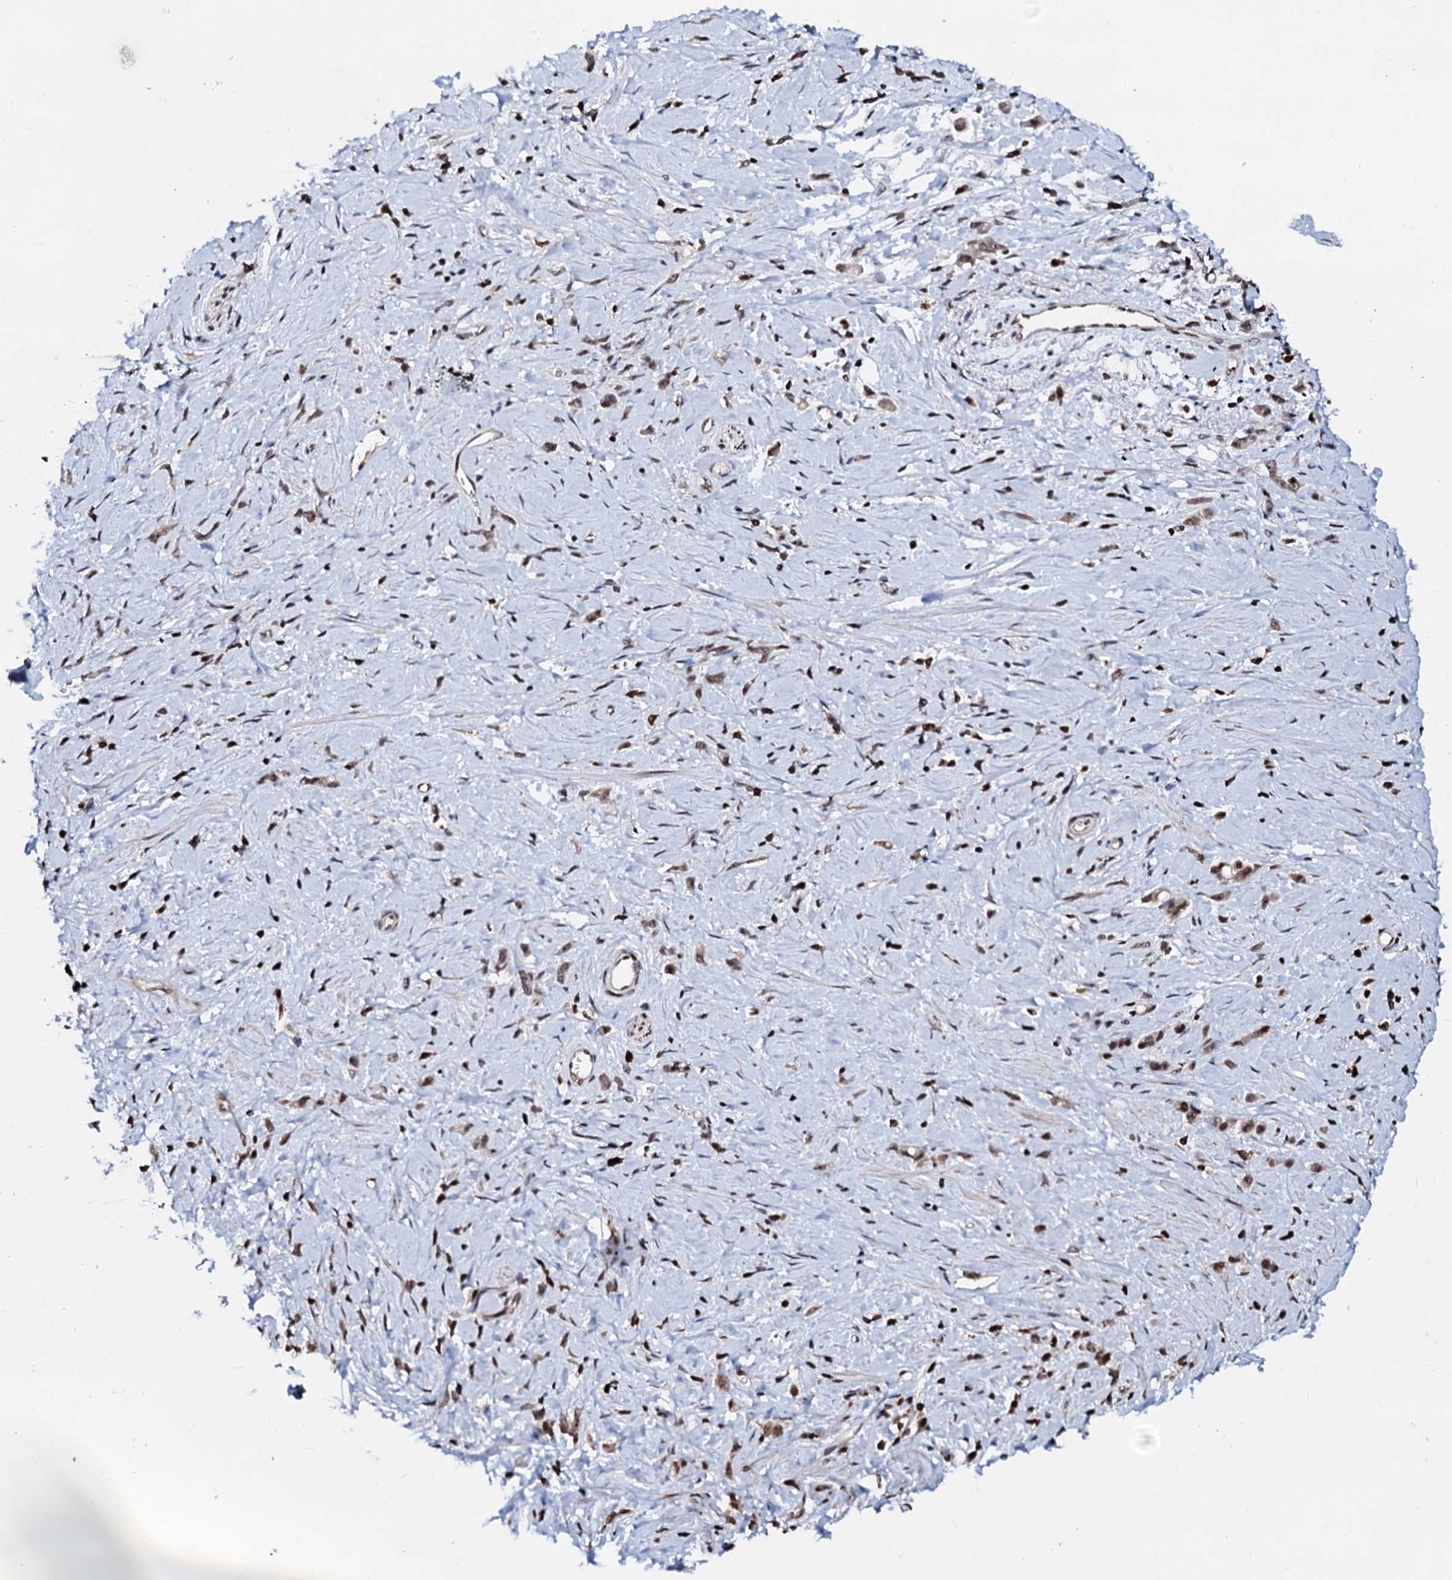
{"staining": {"intensity": "moderate", "quantity": ">75%", "location": "cytoplasmic/membranous"}, "tissue": "stomach cancer", "cell_type": "Tumor cells", "image_type": "cancer", "snomed": [{"axis": "morphology", "description": "Adenocarcinoma, NOS"}, {"axis": "topography", "description": "Stomach"}], "caption": "Immunohistochemical staining of stomach adenocarcinoma shows medium levels of moderate cytoplasmic/membranous expression in about >75% of tumor cells.", "gene": "LSM11", "patient": {"sex": "female", "age": 60}}